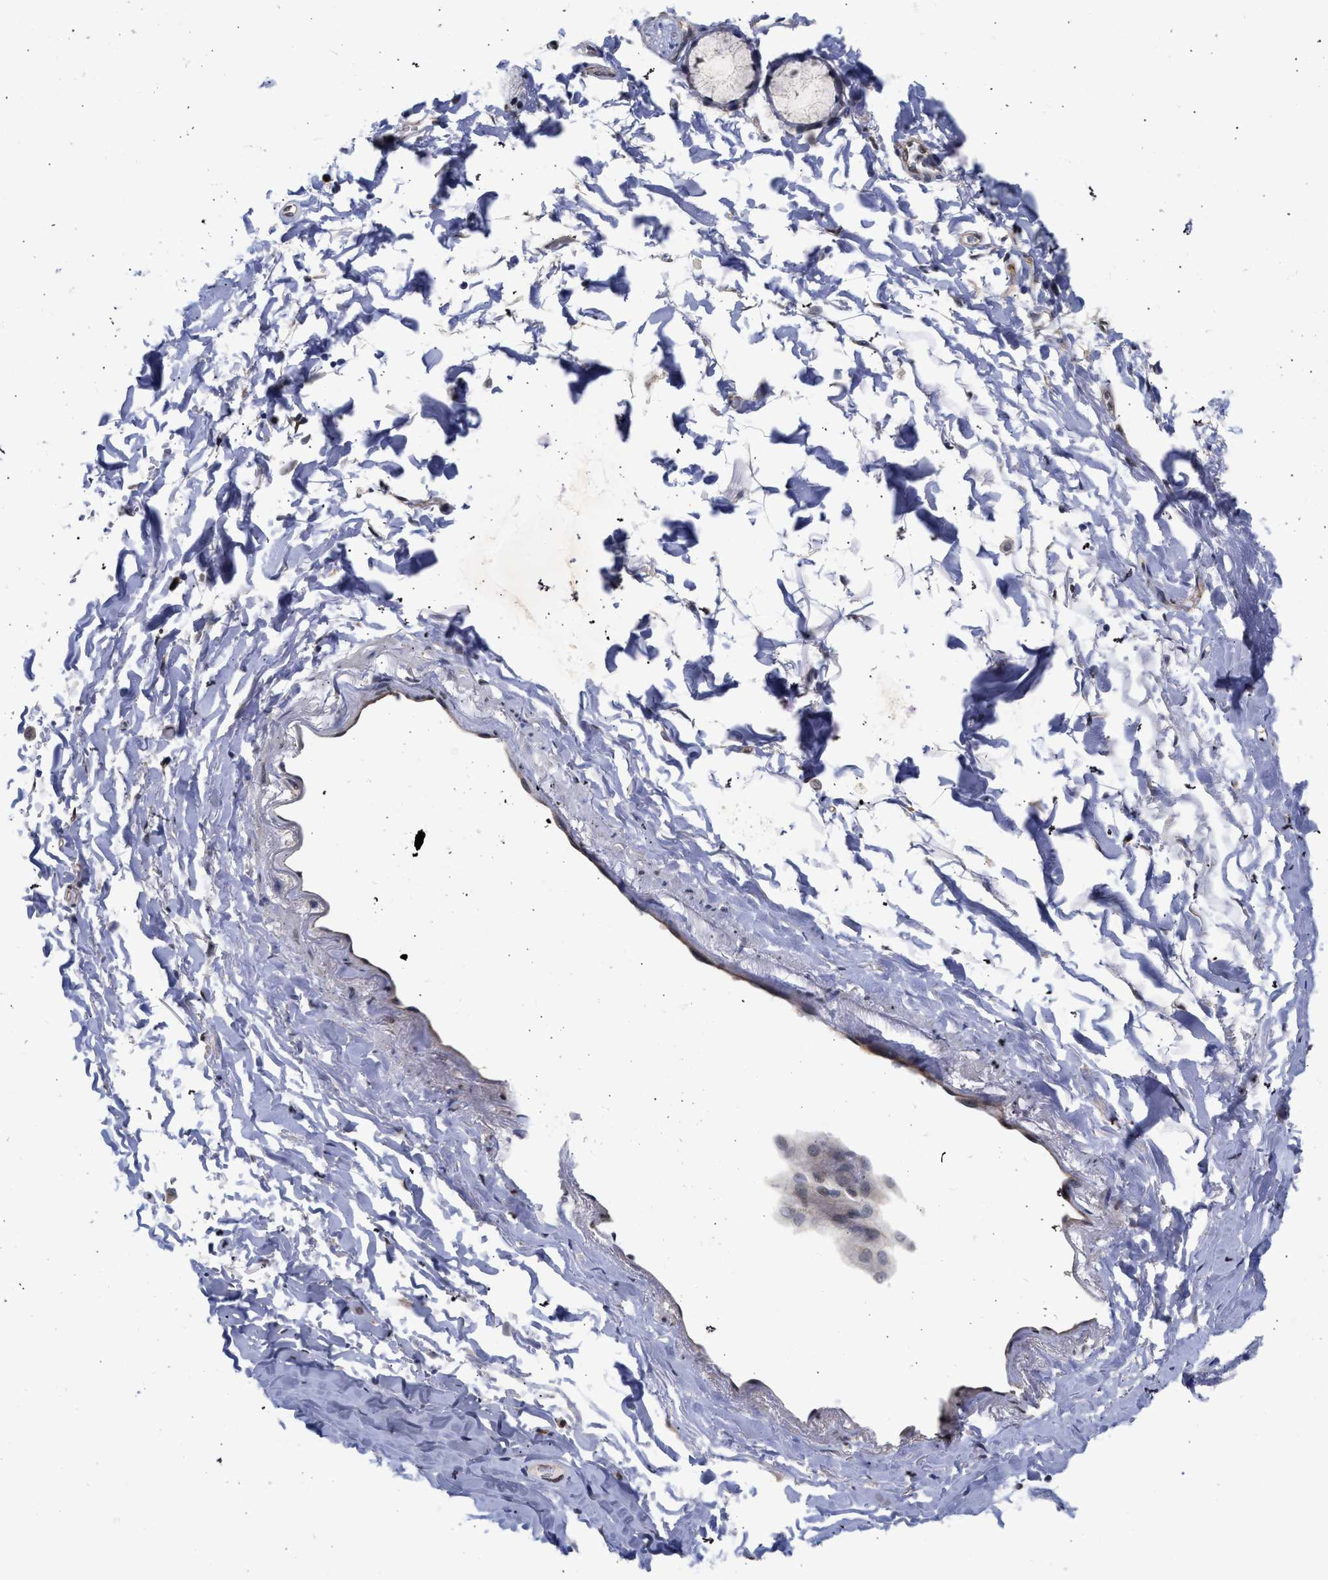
{"staining": {"intensity": "moderate", "quantity": "<25%", "location": "cytoplasmic/membranous,nuclear"}, "tissue": "adipose tissue", "cell_type": "Adipocytes", "image_type": "normal", "snomed": [{"axis": "morphology", "description": "Normal tissue, NOS"}, {"axis": "topography", "description": "Cartilage tissue"}, {"axis": "topography", "description": "Bronchus"}], "caption": "A brown stain shows moderate cytoplasmic/membranous,nuclear positivity of a protein in adipocytes of normal human adipose tissue. (DAB (3,3'-diaminobenzidine) = brown stain, brightfield microscopy at high magnification).", "gene": "THRA", "patient": {"sex": "female", "age": 73}}